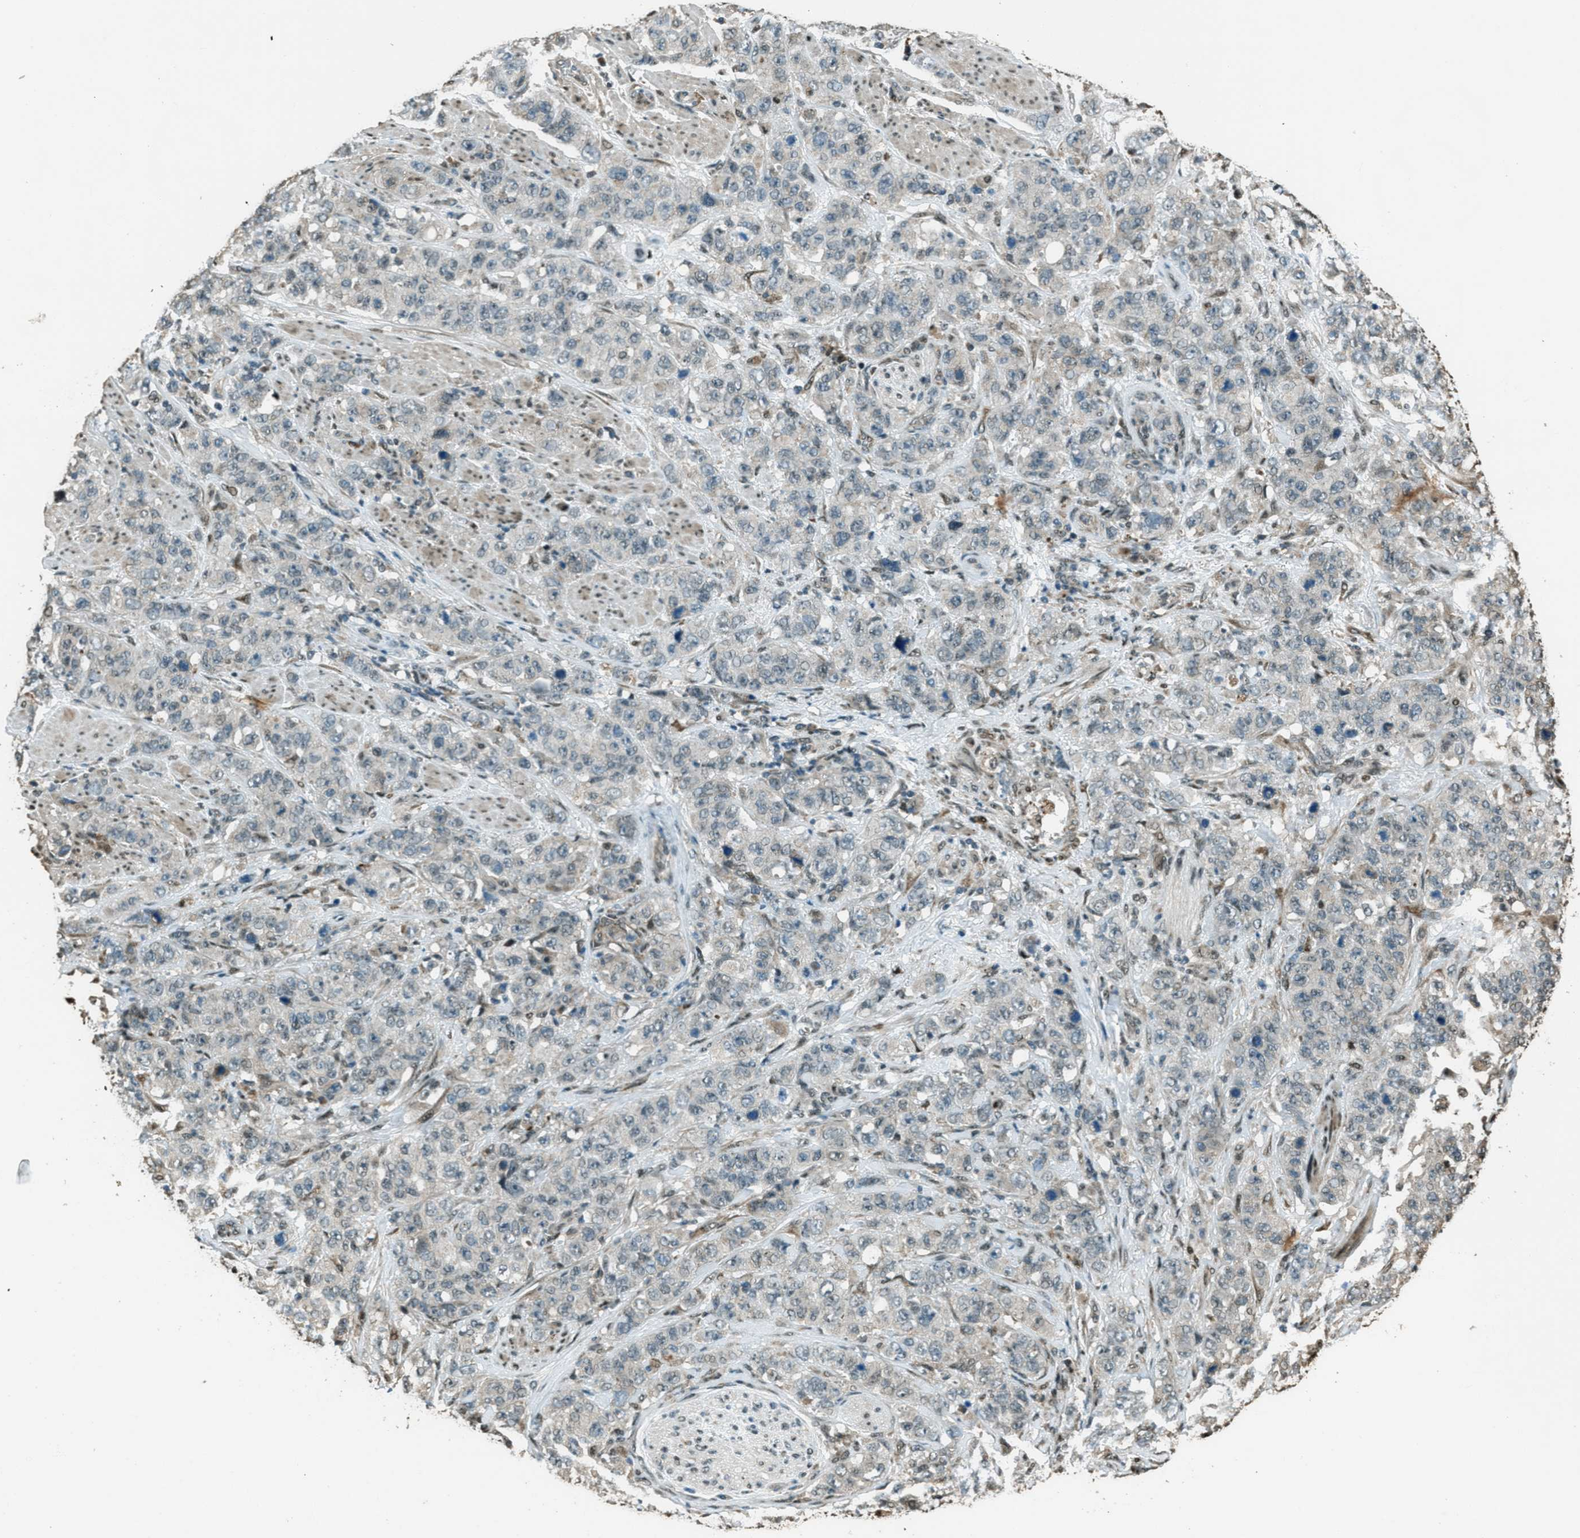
{"staining": {"intensity": "negative", "quantity": "none", "location": "none"}, "tissue": "stomach cancer", "cell_type": "Tumor cells", "image_type": "cancer", "snomed": [{"axis": "morphology", "description": "Adenocarcinoma, NOS"}, {"axis": "topography", "description": "Stomach"}], "caption": "The immunohistochemistry histopathology image has no significant expression in tumor cells of stomach cancer (adenocarcinoma) tissue. (DAB (3,3'-diaminobenzidine) IHC, high magnification).", "gene": "TARDBP", "patient": {"sex": "male", "age": 48}}